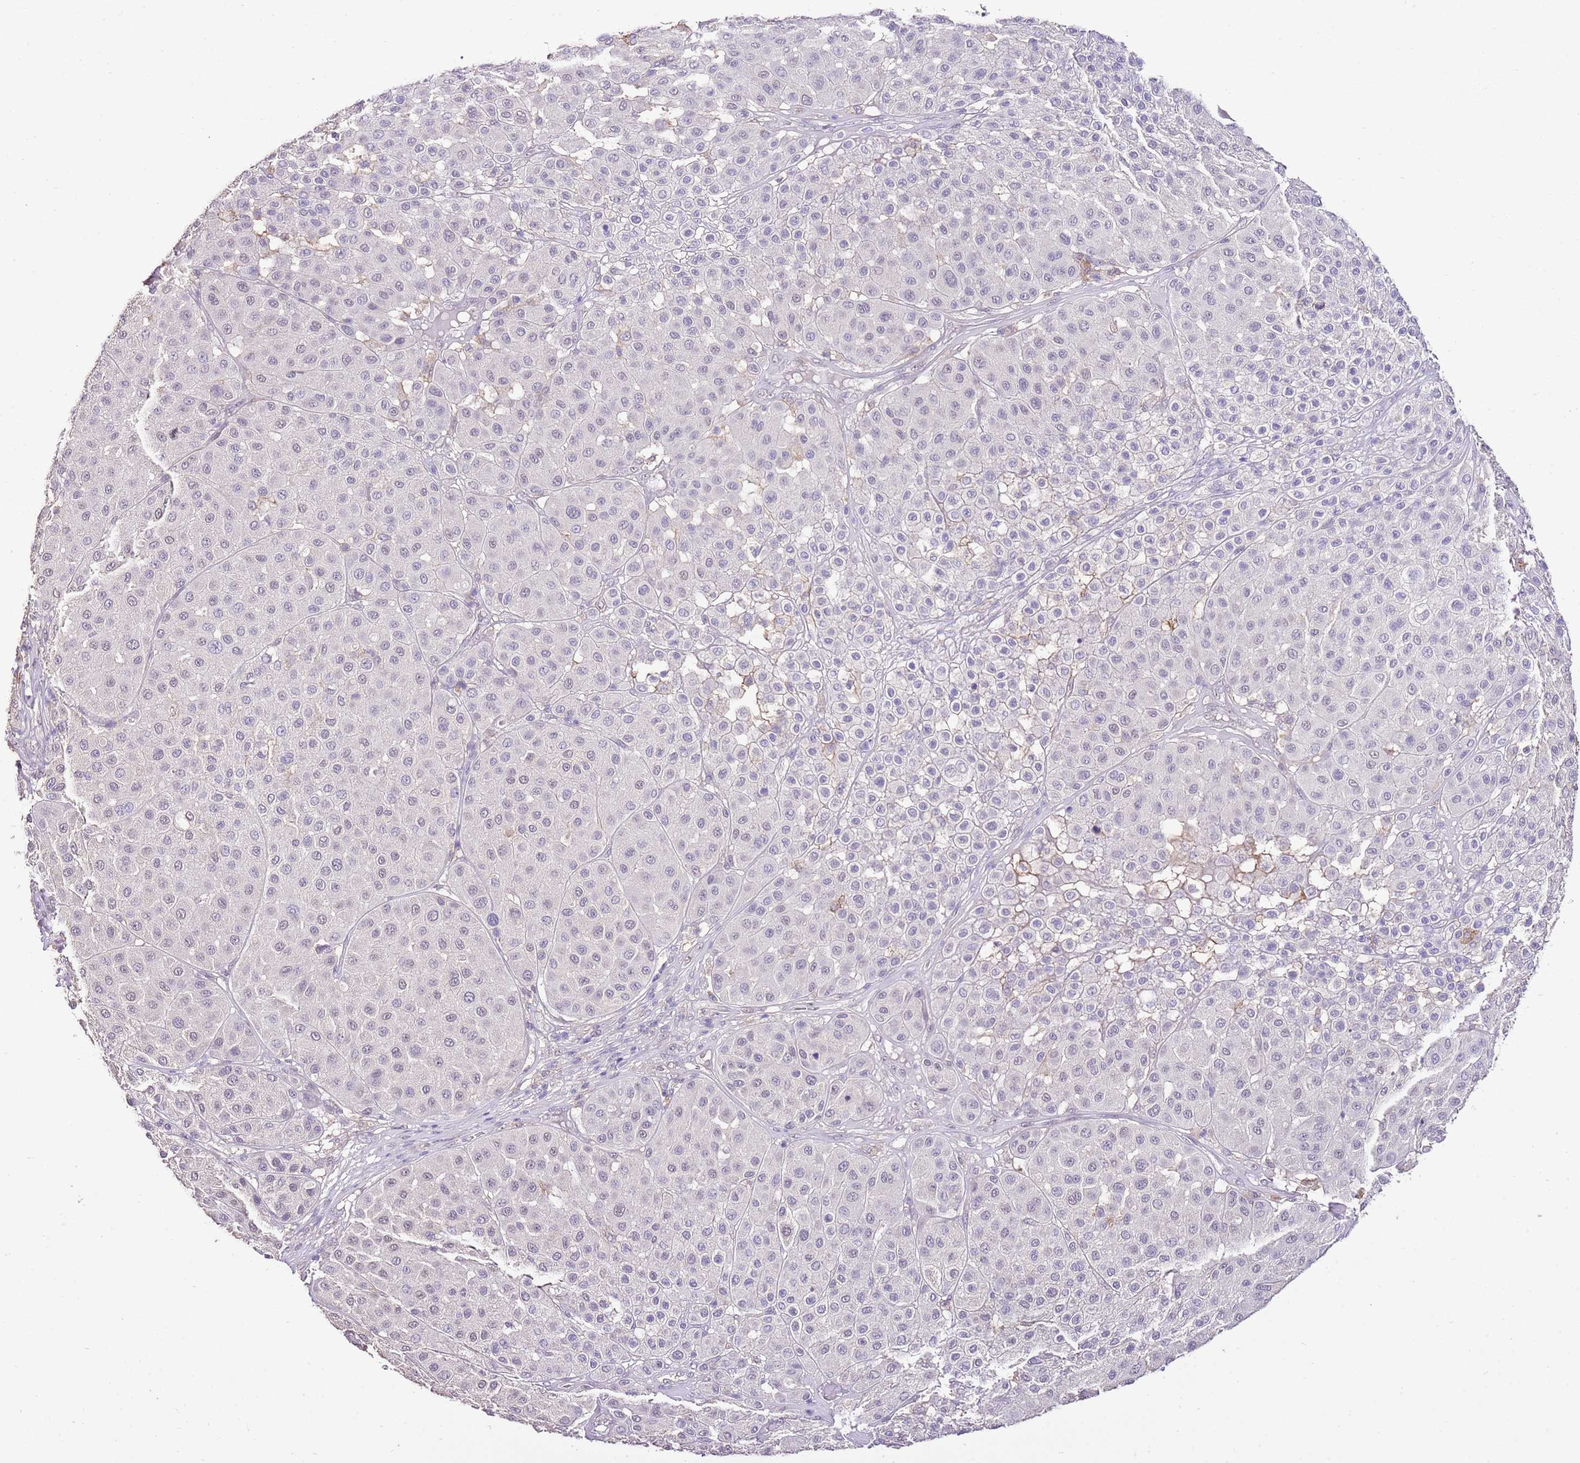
{"staining": {"intensity": "weak", "quantity": "25%-75%", "location": "nuclear"}, "tissue": "melanoma", "cell_type": "Tumor cells", "image_type": "cancer", "snomed": [{"axis": "morphology", "description": "Malignant melanoma, Metastatic site"}, {"axis": "topography", "description": "Smooth muscle"}], "caption": "Immunohistochemistry photomicrograph of neoplastic tissue: melanoma stained using IHC exhibits low levels of weak protein expression localized specifically in the nuclear of tumor cells, appearing as a nuclear brown color.", "gene": "IZUMO4", "patient": {"sex": "male", "age": 41}}